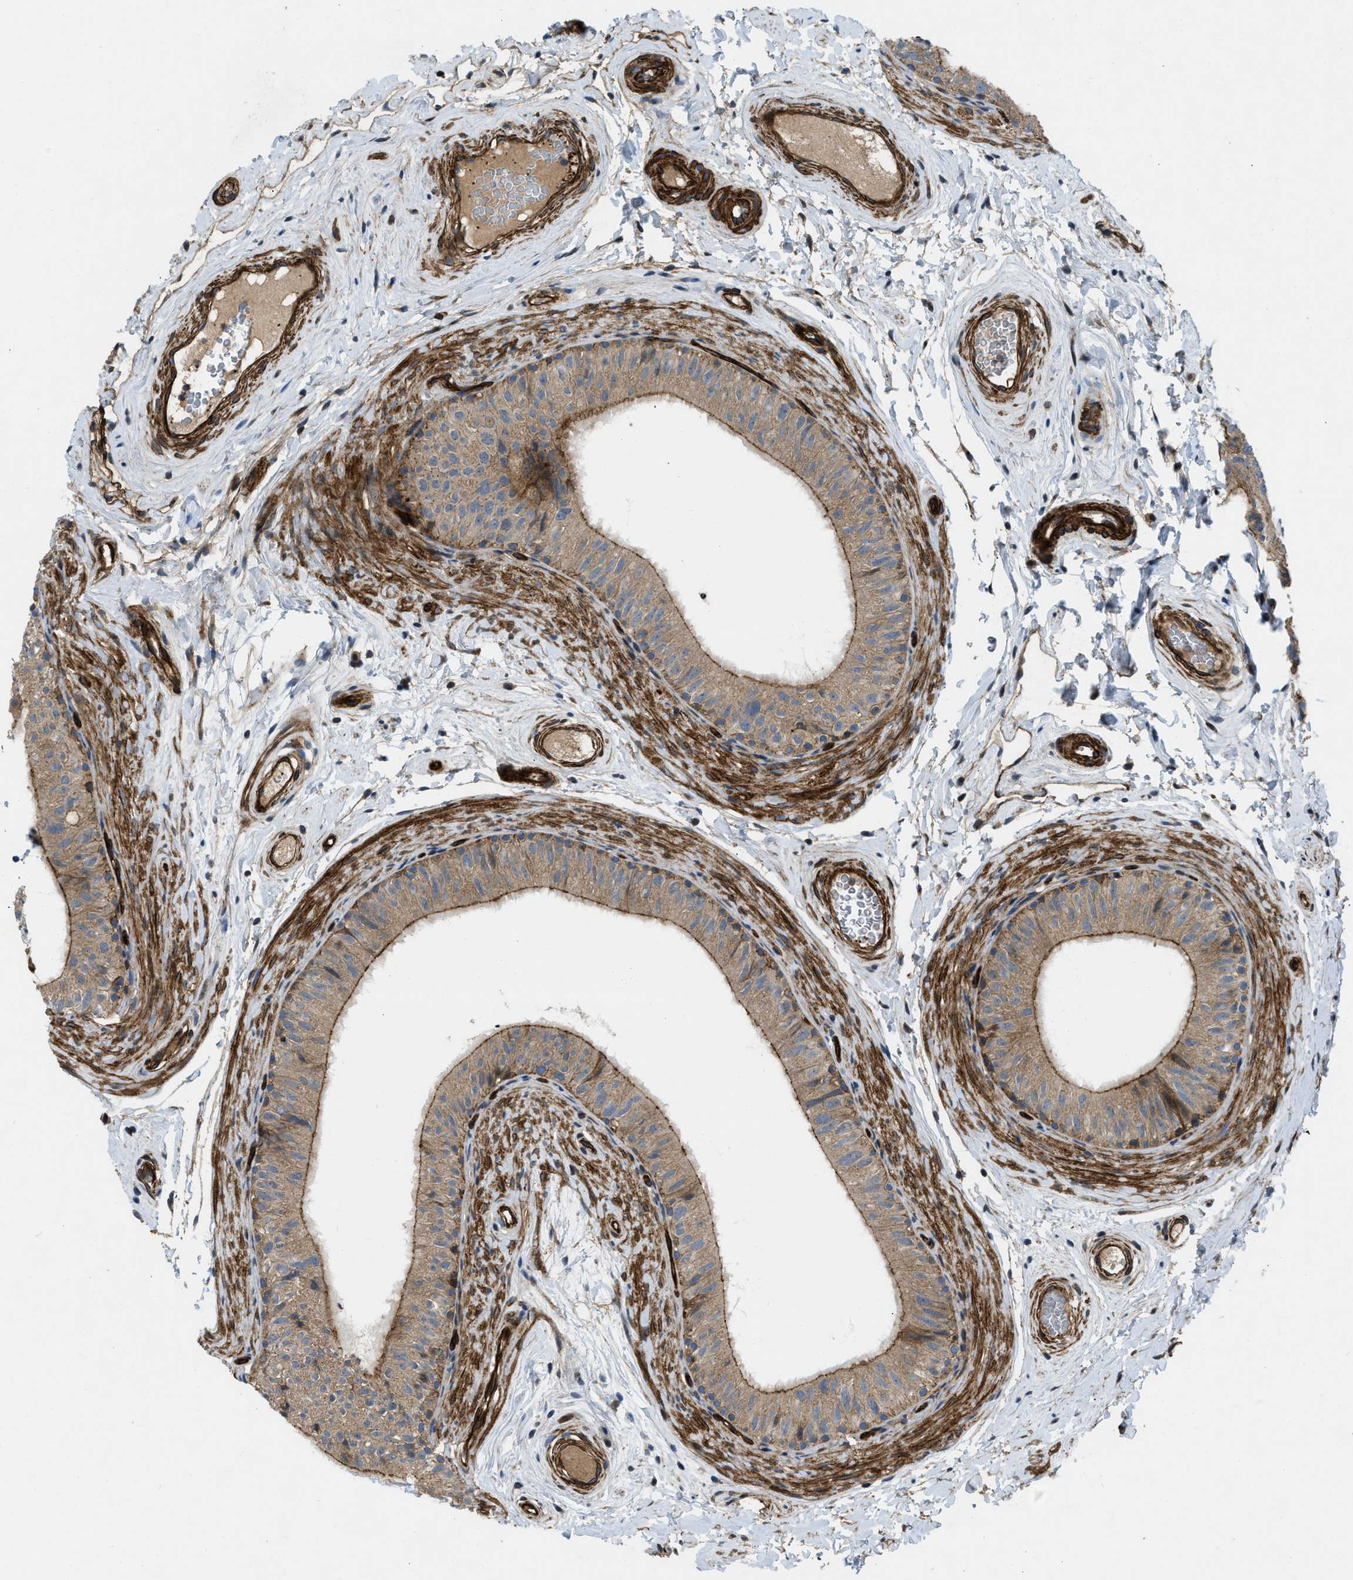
{"staining": {"intensity": "moderate", "quantity": ">75%", "location": "cytoplasmic/membranous"}, "tissue": "epididymis", "cell_type": "Glandular cells", "image_type": "normal", "snomed": [{"axis": "morphology", "description": "Normal tissue, NOS"}, {"axis": "topography", "description": "Epididymis"}], "caption": "Approximately >75% of glandular cells in unremarkable epididymis show moderate cytoplasmic/membranous protein staining as visualized by brown immunohistochemical staining.", "gene": "NYNRIN", "patient": {"sex": "male", "age": 34}}